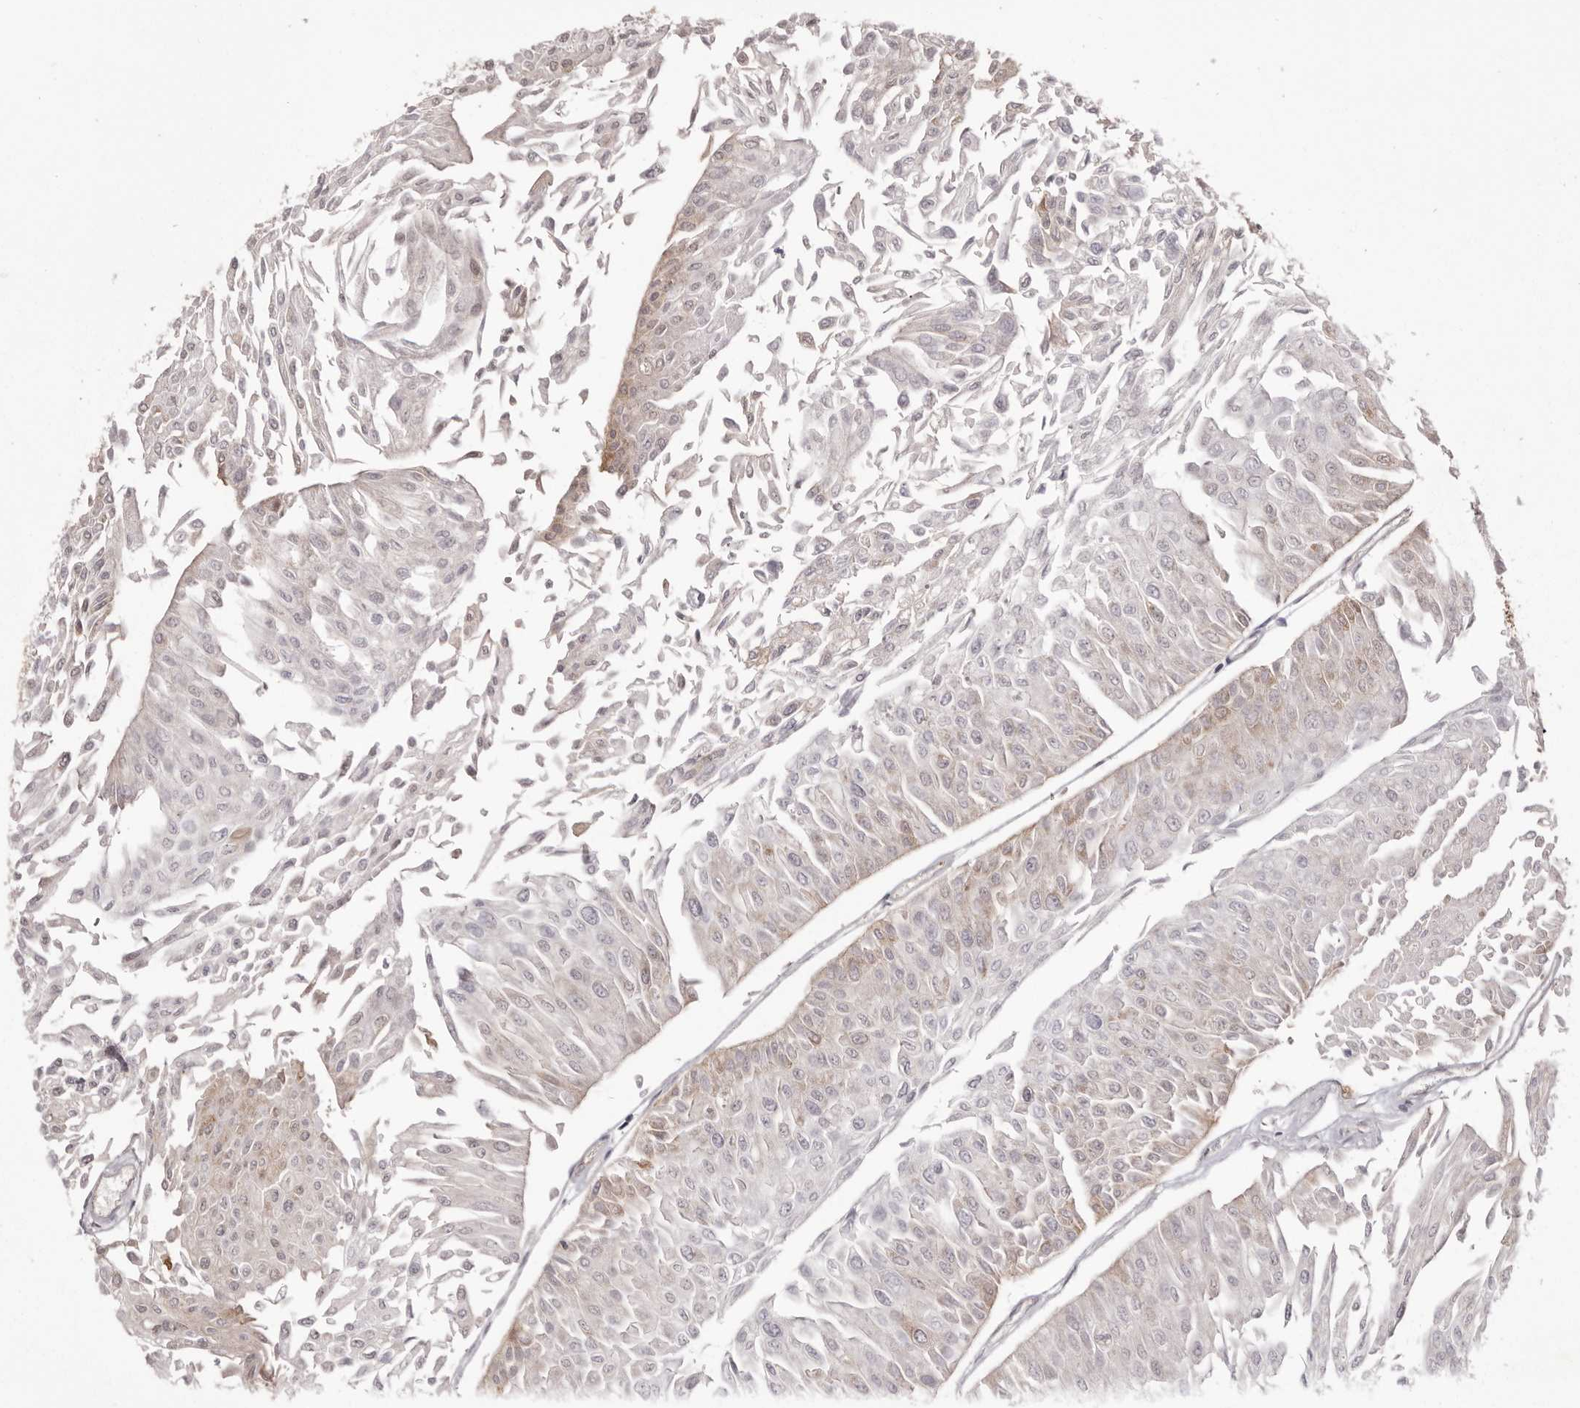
{"staining": {"intensity": "weak", "quantity": "<25%", "location": "cytoplasmic/membranous"}, "tissue": "urothelial cancer", "cell_type": "Tumor cells", "image_type": "cancer", "snomed": [{"axis": "morphology", "description": "Urothelial carcinoma, Low grade"}, {"axis": "topography", "description": "Urinary bladder"}], "caption": "Tumor cells show no significant protein staining in low-grade urothelial carcinoma.", "gene": "GFOD1", "patient": {"sex": "male", "age": 67}}